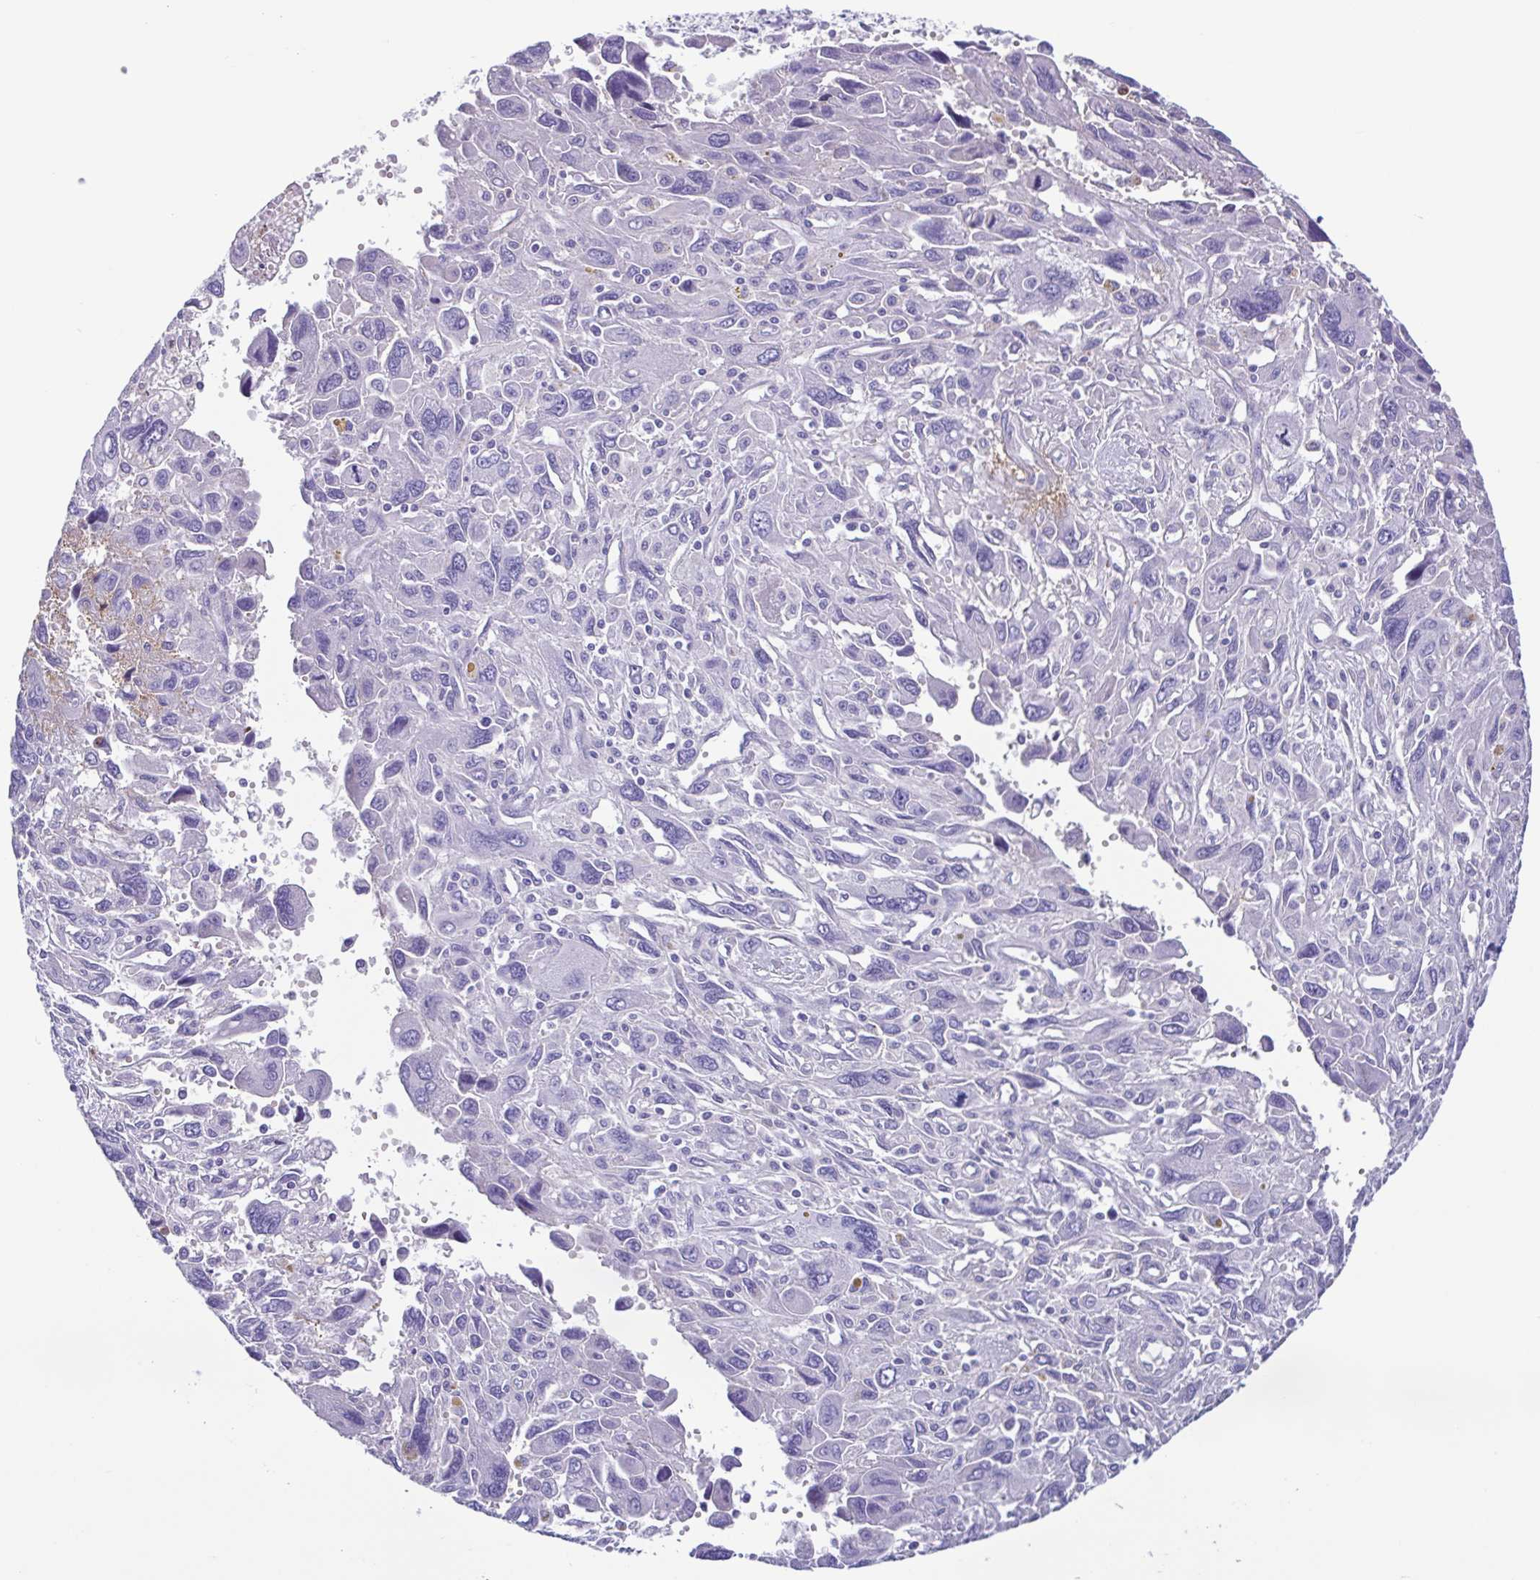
{"staining": {"intensity": "negative", "quantity": "none", "location": "none"}, "tissue": "pancreatic cancer", "cell_type": "Tumor cells", "image_type": "cancer", "snomed": [{"axis": "morphology", "description": "Adenocarcinoma, NOS"}, {"axis": "topography", "description": "Pancreas"}], "caption": "Pancreatic cancer was stained to show a protein in brown. There is no significant positivity in tumor cells. Nuclei are stained in blue.", "gene": "CYP11B1", "patient": {"sex": "female", "age": 47}}